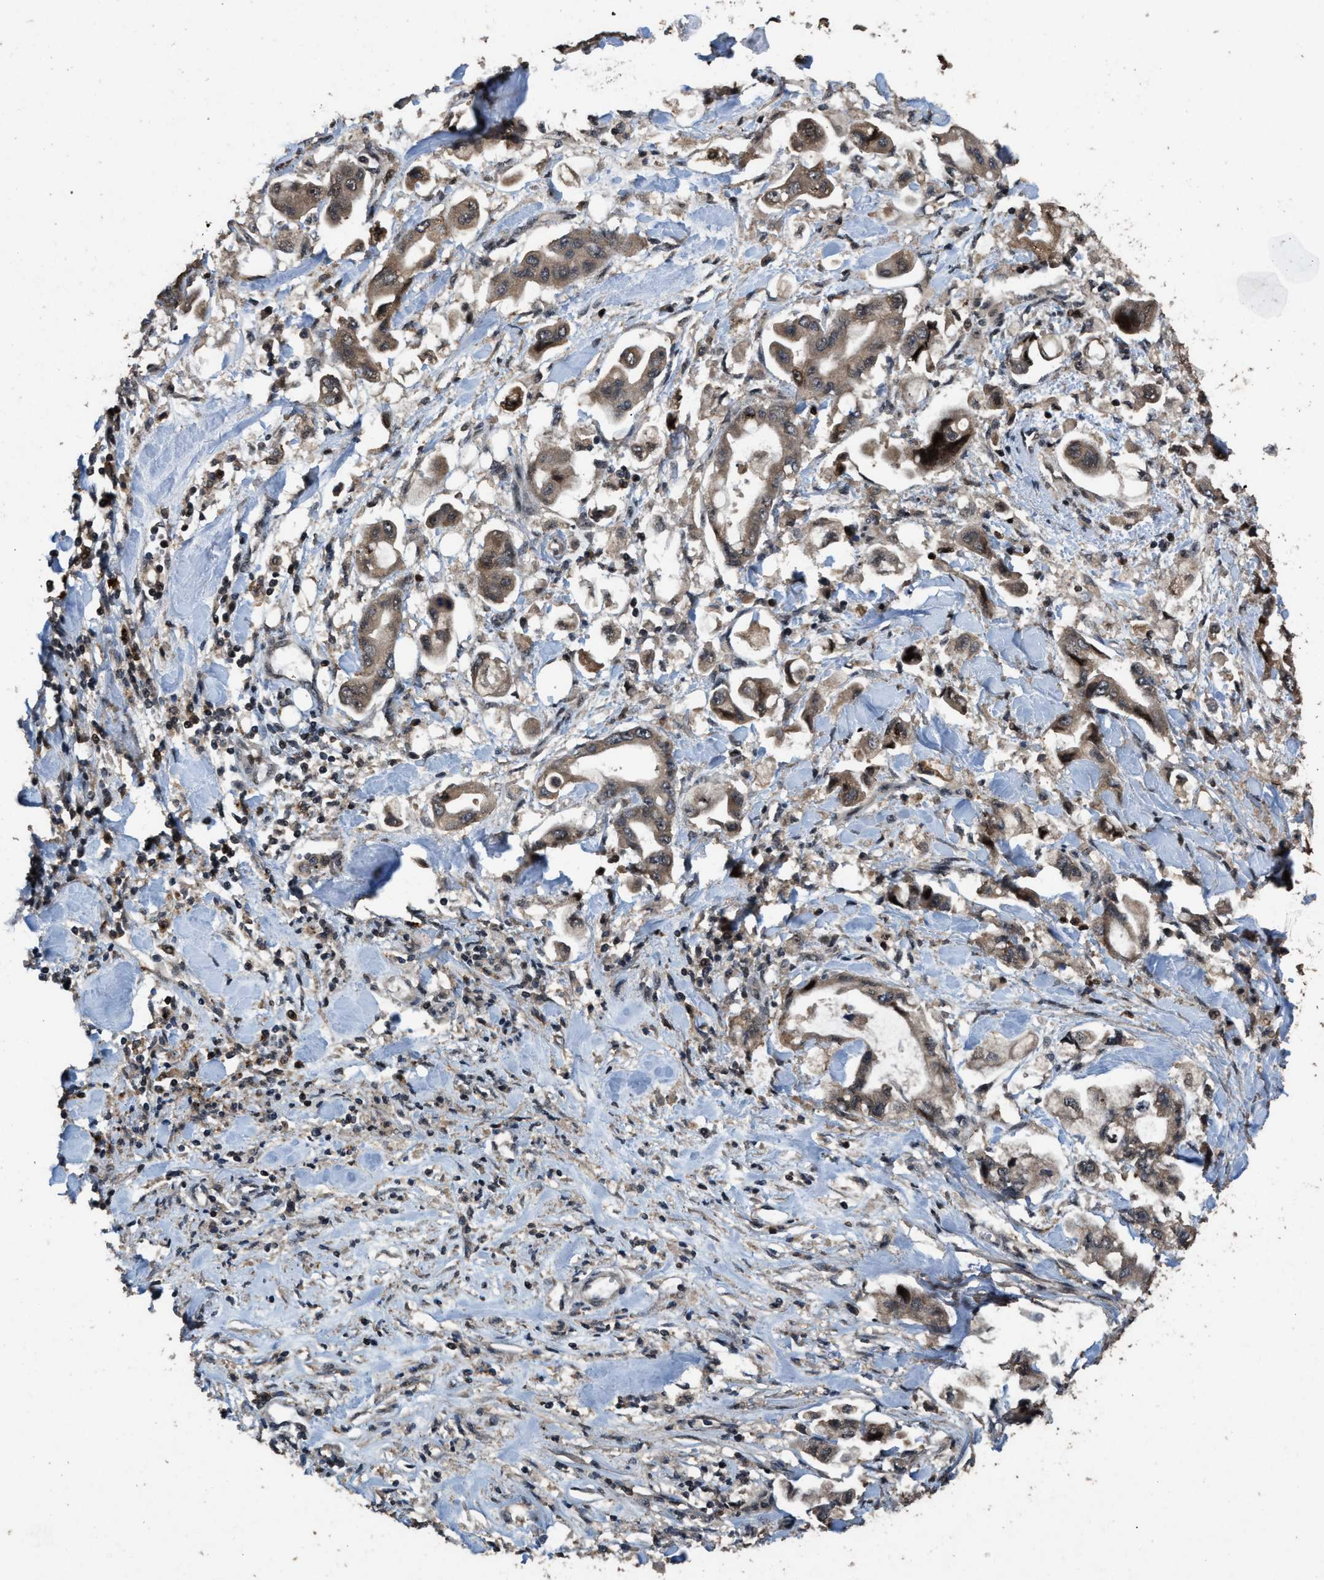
{"staining": {"intensity": "moderate", "quantity": ">75%", "location": "cytoplasmic/membranous"}, "tissue": "stomach cancer", "cell_type": "Tumor cells", "image_type": "cancer", "snomed": [{"axis": "morphology", "description": "Normal tissue, NOS"}, {"axis": "morphology", "description": "Adenocarcinoma, NOS"}, {"axis": "topography", "description": "Stomach"}], "caption": "An image of human stomach cancer (adenocarcinoma) stained for a protein demonstrates moderate cytoplasmic/membranous brown staining in tumor cells.", "gene": "HAUS6", "patient": {"sex": "male", "age": 62}}